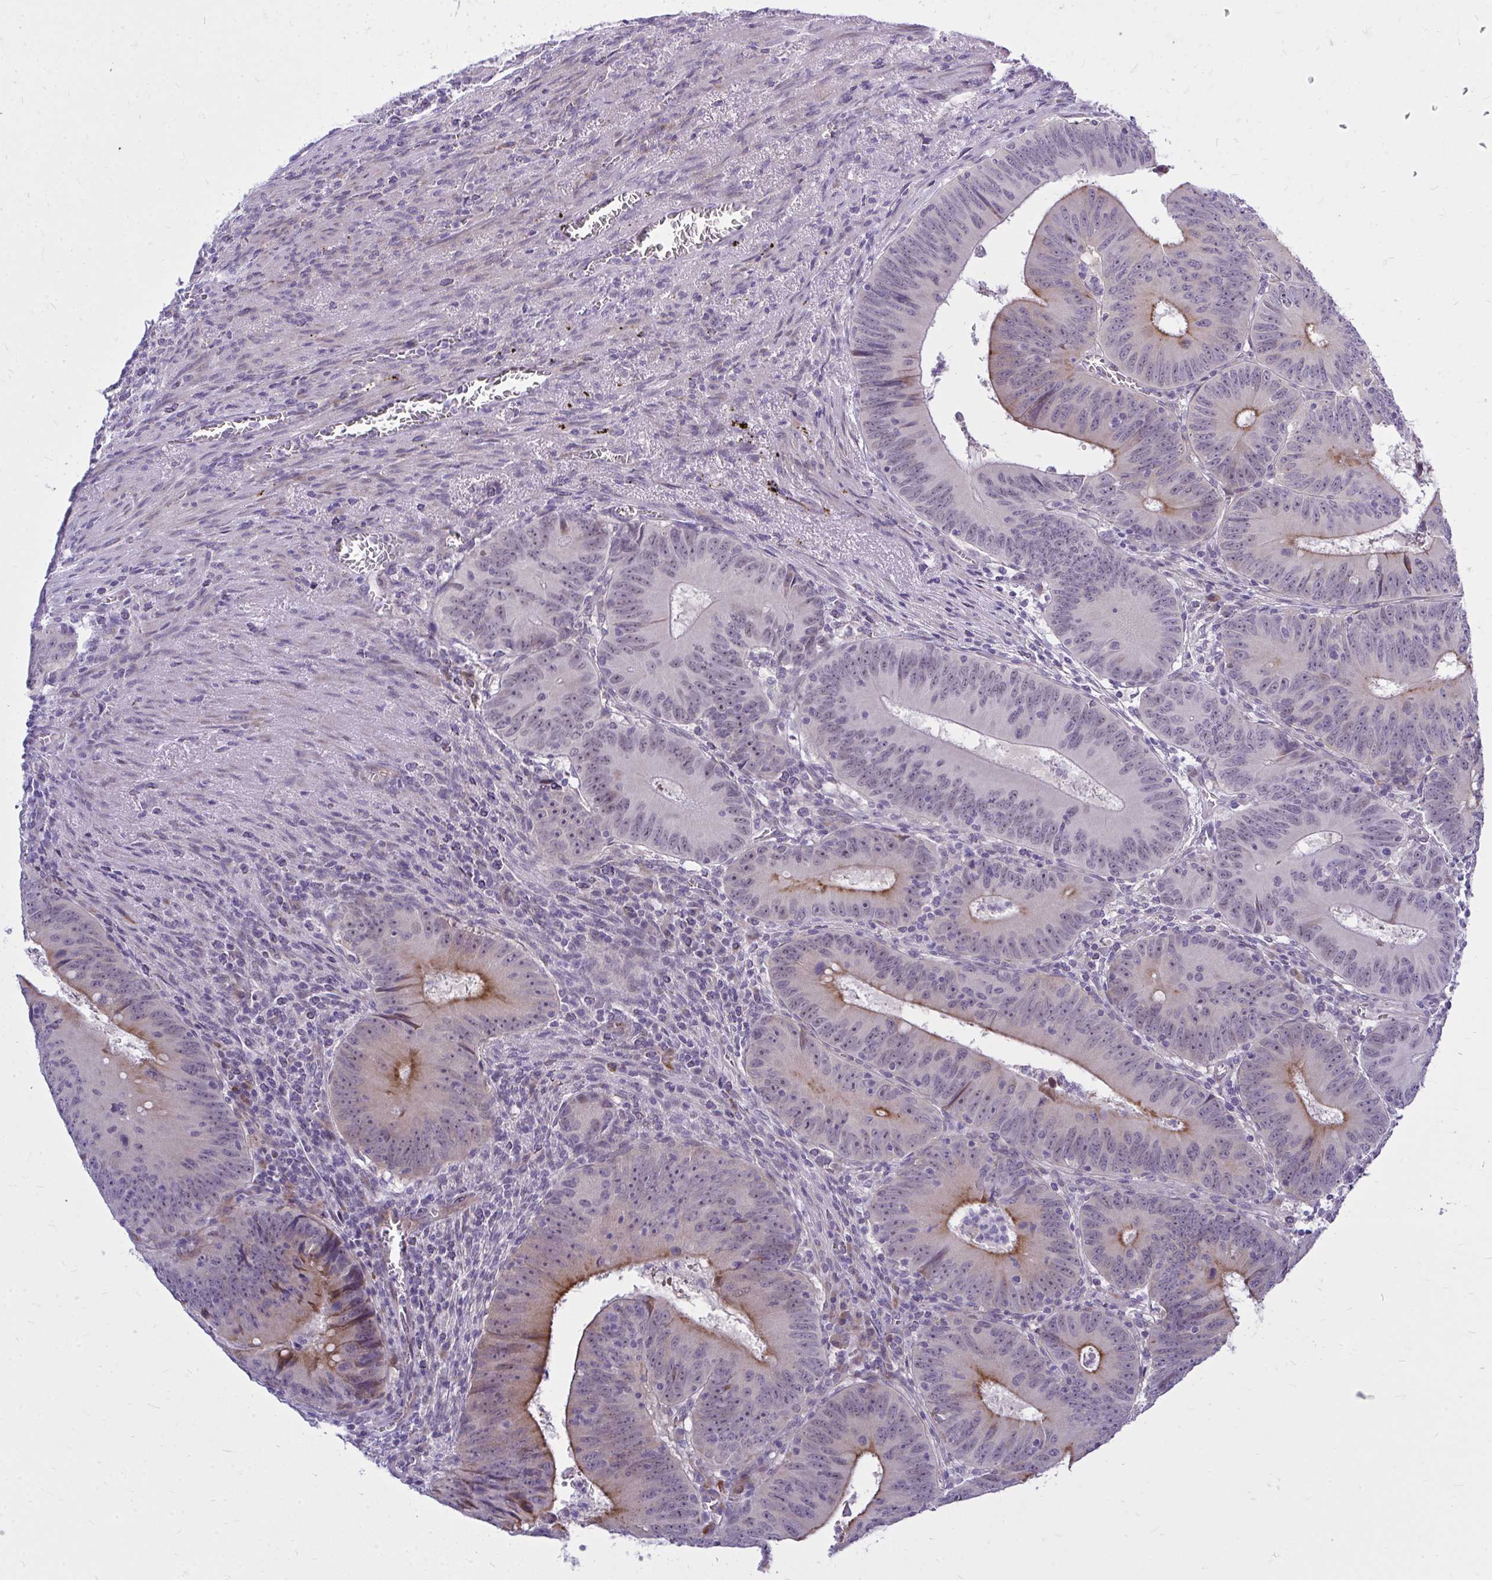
{"staining": {"intensity": "moderate", "quantity": "<25%", "location": "cytoplasmic/membranous"}, "tissue": "colorectal cancer", "cell_type": "Tumor cells", "image_type": "cancer", "snomed": [{"axis": "morphology", "description": "Adenocarcinoma, NOS"}, {"axis": "topography", "description": "Rectum"}], "caption": "An image showing moderate cytoplasmic/membranous expression in approximately <25% of tumor cells in colorectal cancer (adenocarcinoma), as visualized by brown immunohistochemical staining.", "gene": "ZSCAN25", "patient": {"sex": "female", "age": 72}}